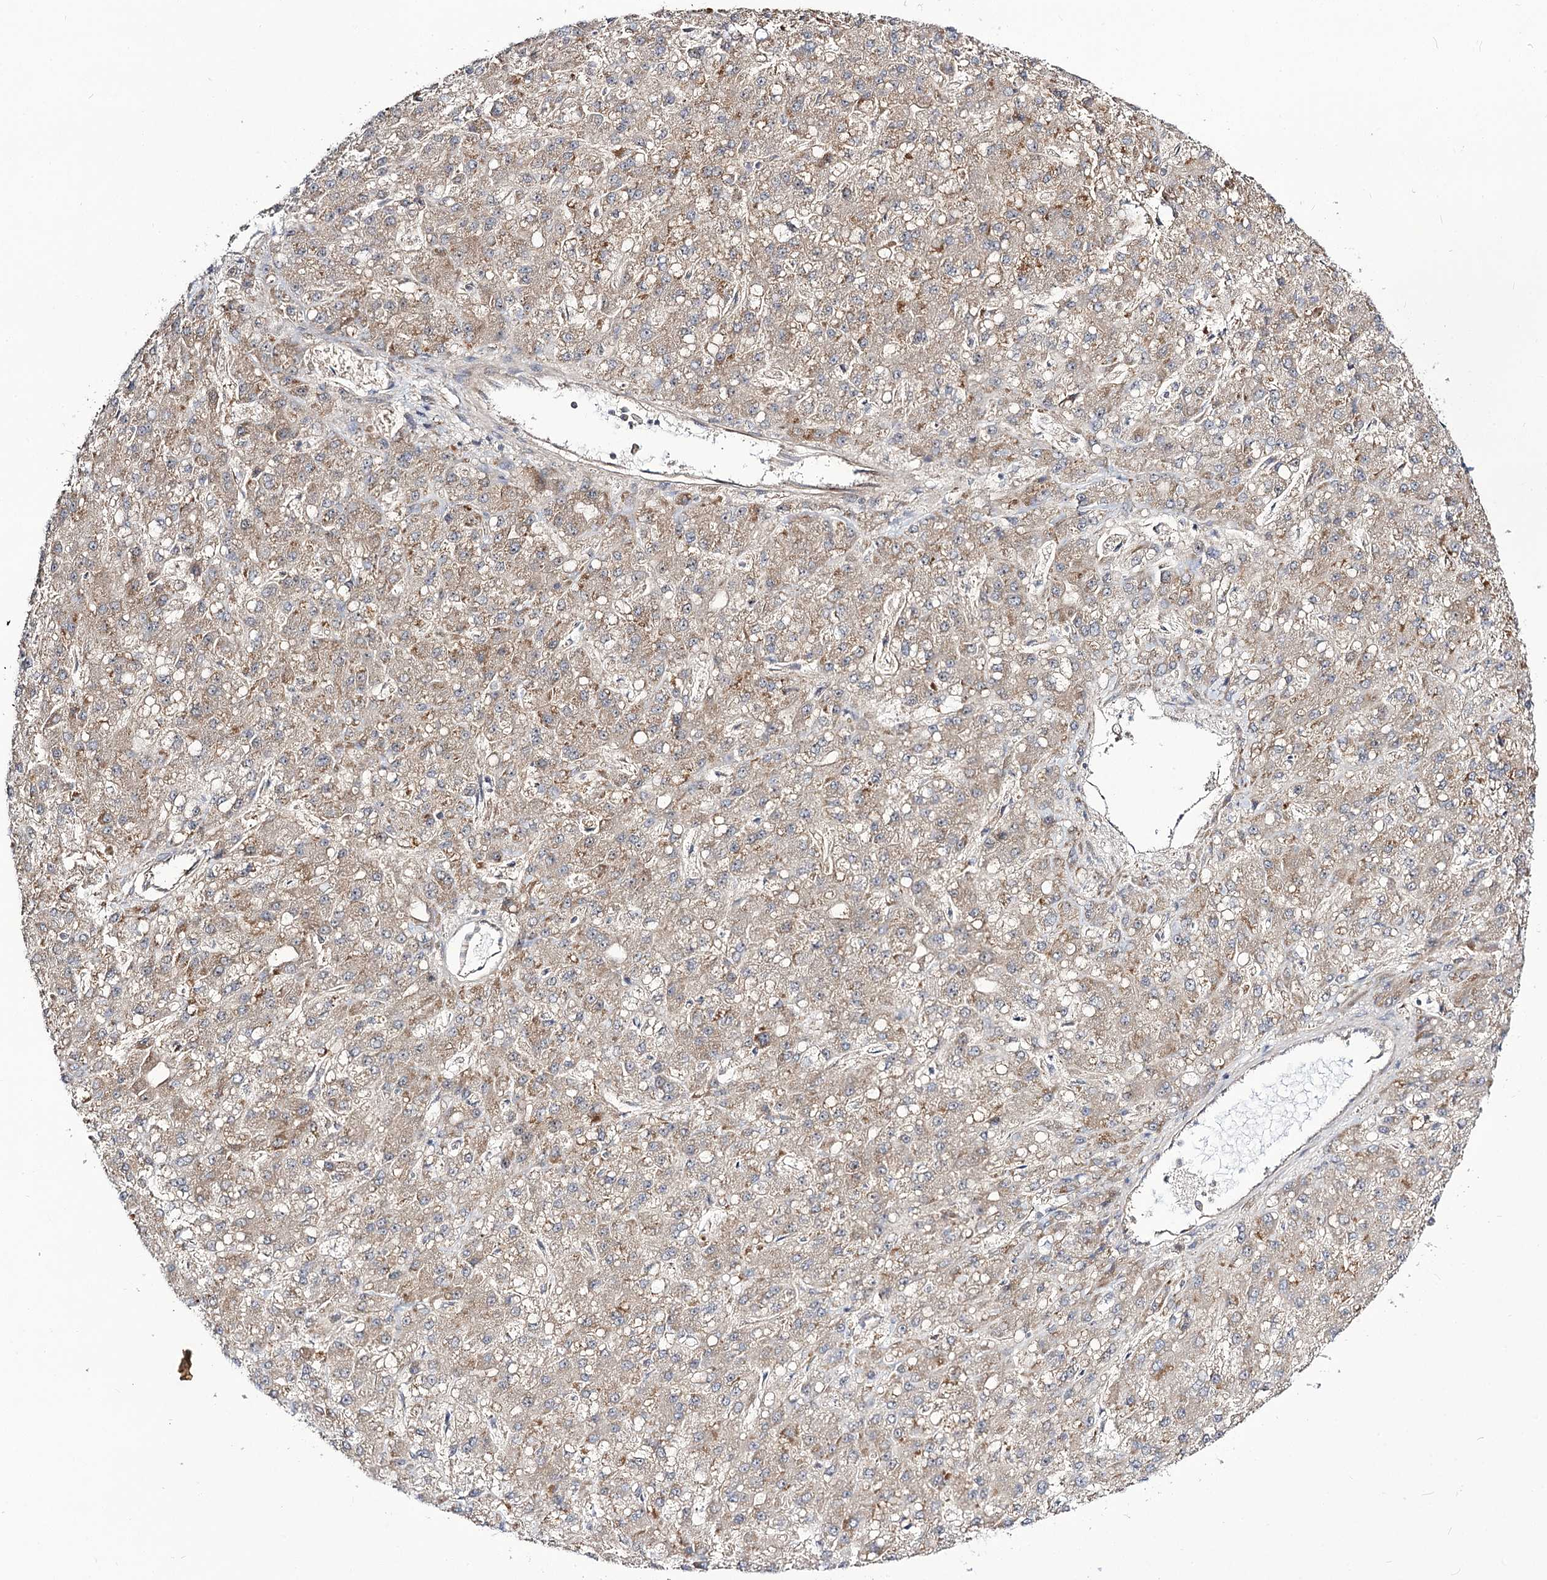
{"staining": {"intensity": "weak", "quantity": ">75%", "location": "cytoplasmic/membranous"}, "tissue": "liver cancer", "cell_type": "Tumor cells", "image_type": "cancer", "snomed": [{"axis": "morphology", "description": "Carcinoma, Hepatocellular, NOS"}, {"axis": "topography", "description": "Liver"}], "caption": "Hepatocellular carcinoma (liver) stained with a protein marker exhibits weak staining in tumor cells.", "gene": "C11orf80", "patient": {"sex": "male", "age": 67}}